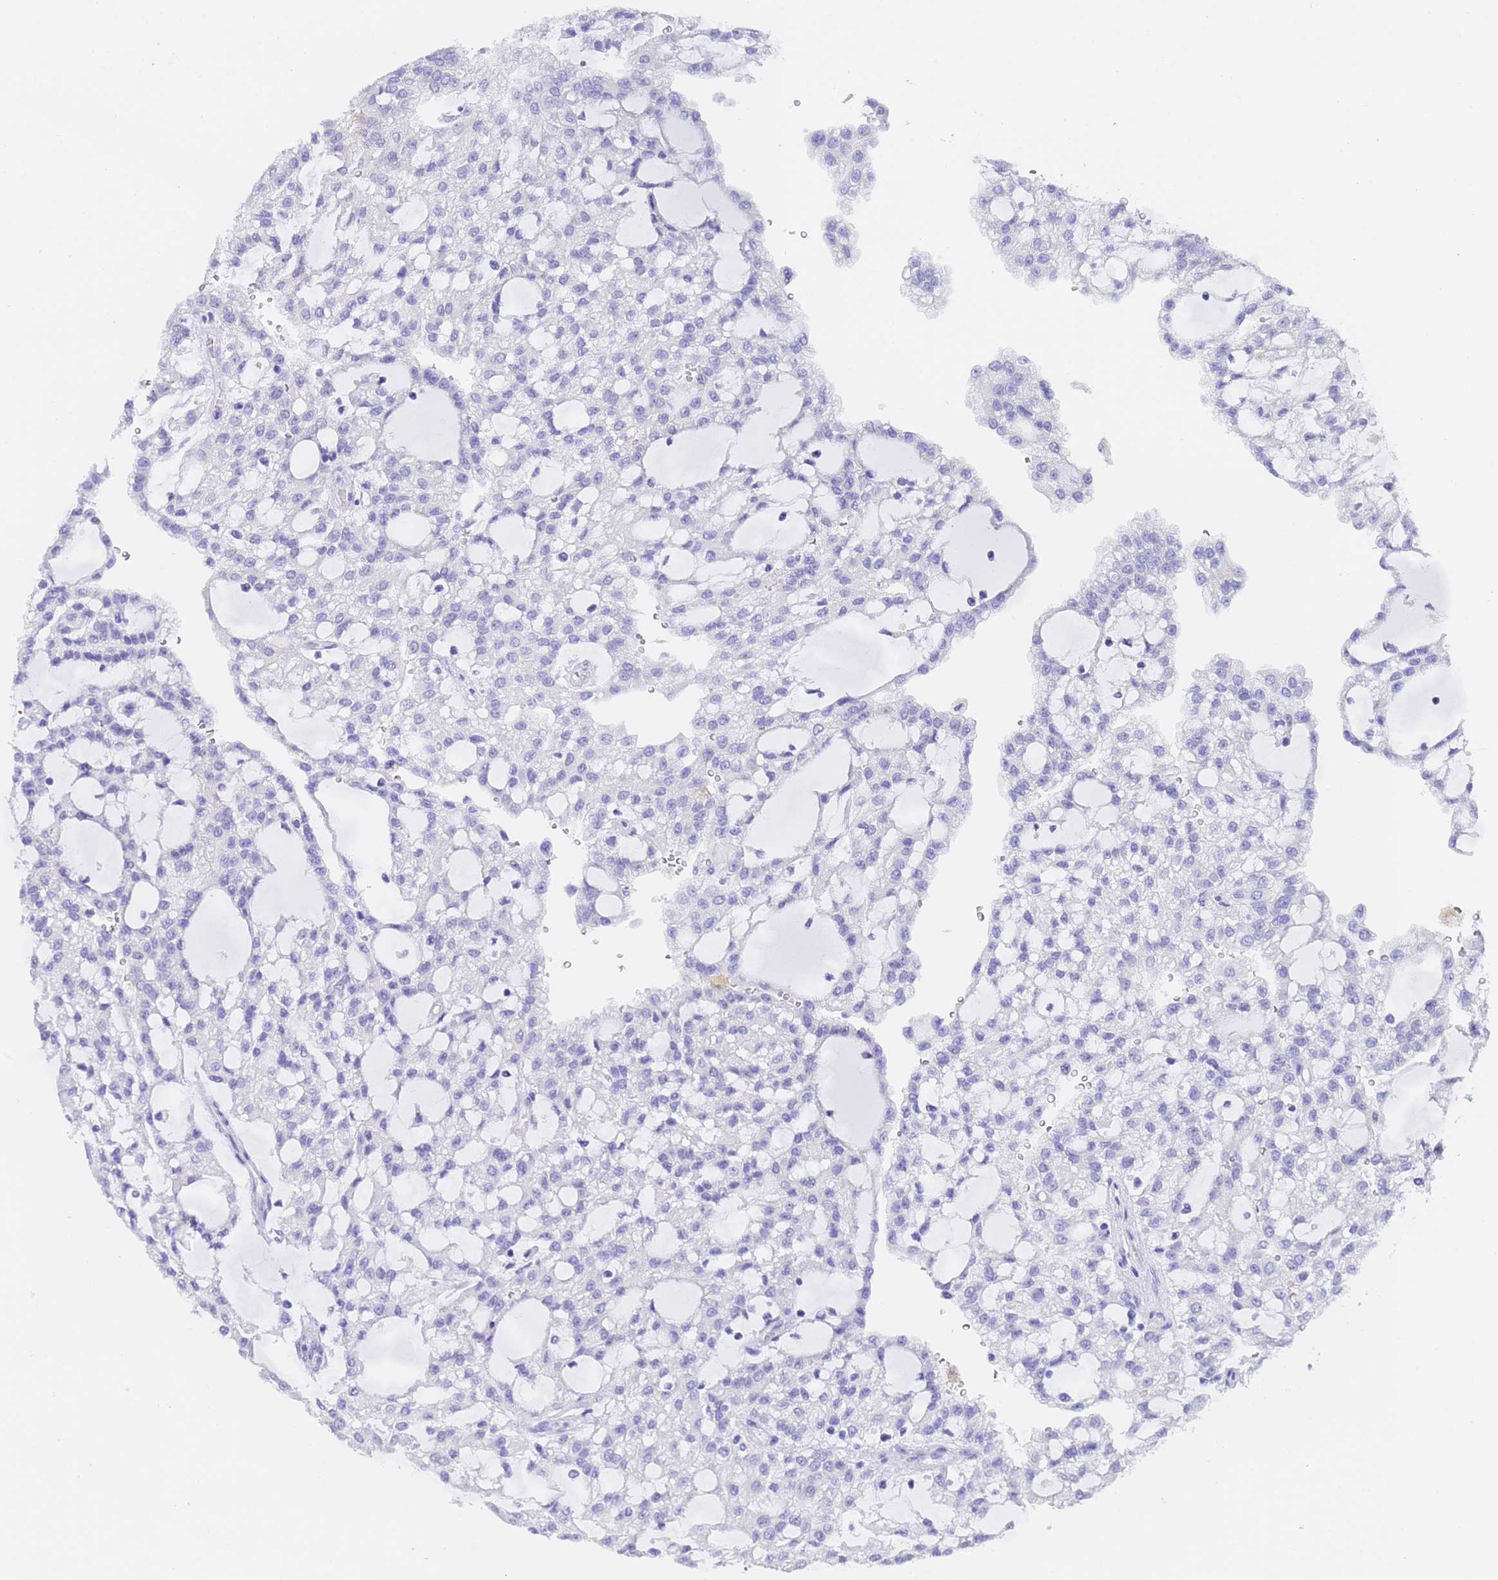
{"staining": {"intensity": "negative", "quantity": "none", "location": "none"}, "tissue": "renal cancer", "cell_type": "Tumor cells", "image_type": "cancer", "snomed": [{"axis": "morphology", "description": "Adenocarcinoma, NOS"}, {"axis": "topography", "description": "Kidney"}], "caption": "DAB immunohistochemical staining of human renal adenocarcinoma demonstrates no significant staining in tumor cells.", "gene": "GABRA1", "patient": {"sex": "male", "age": 63}}